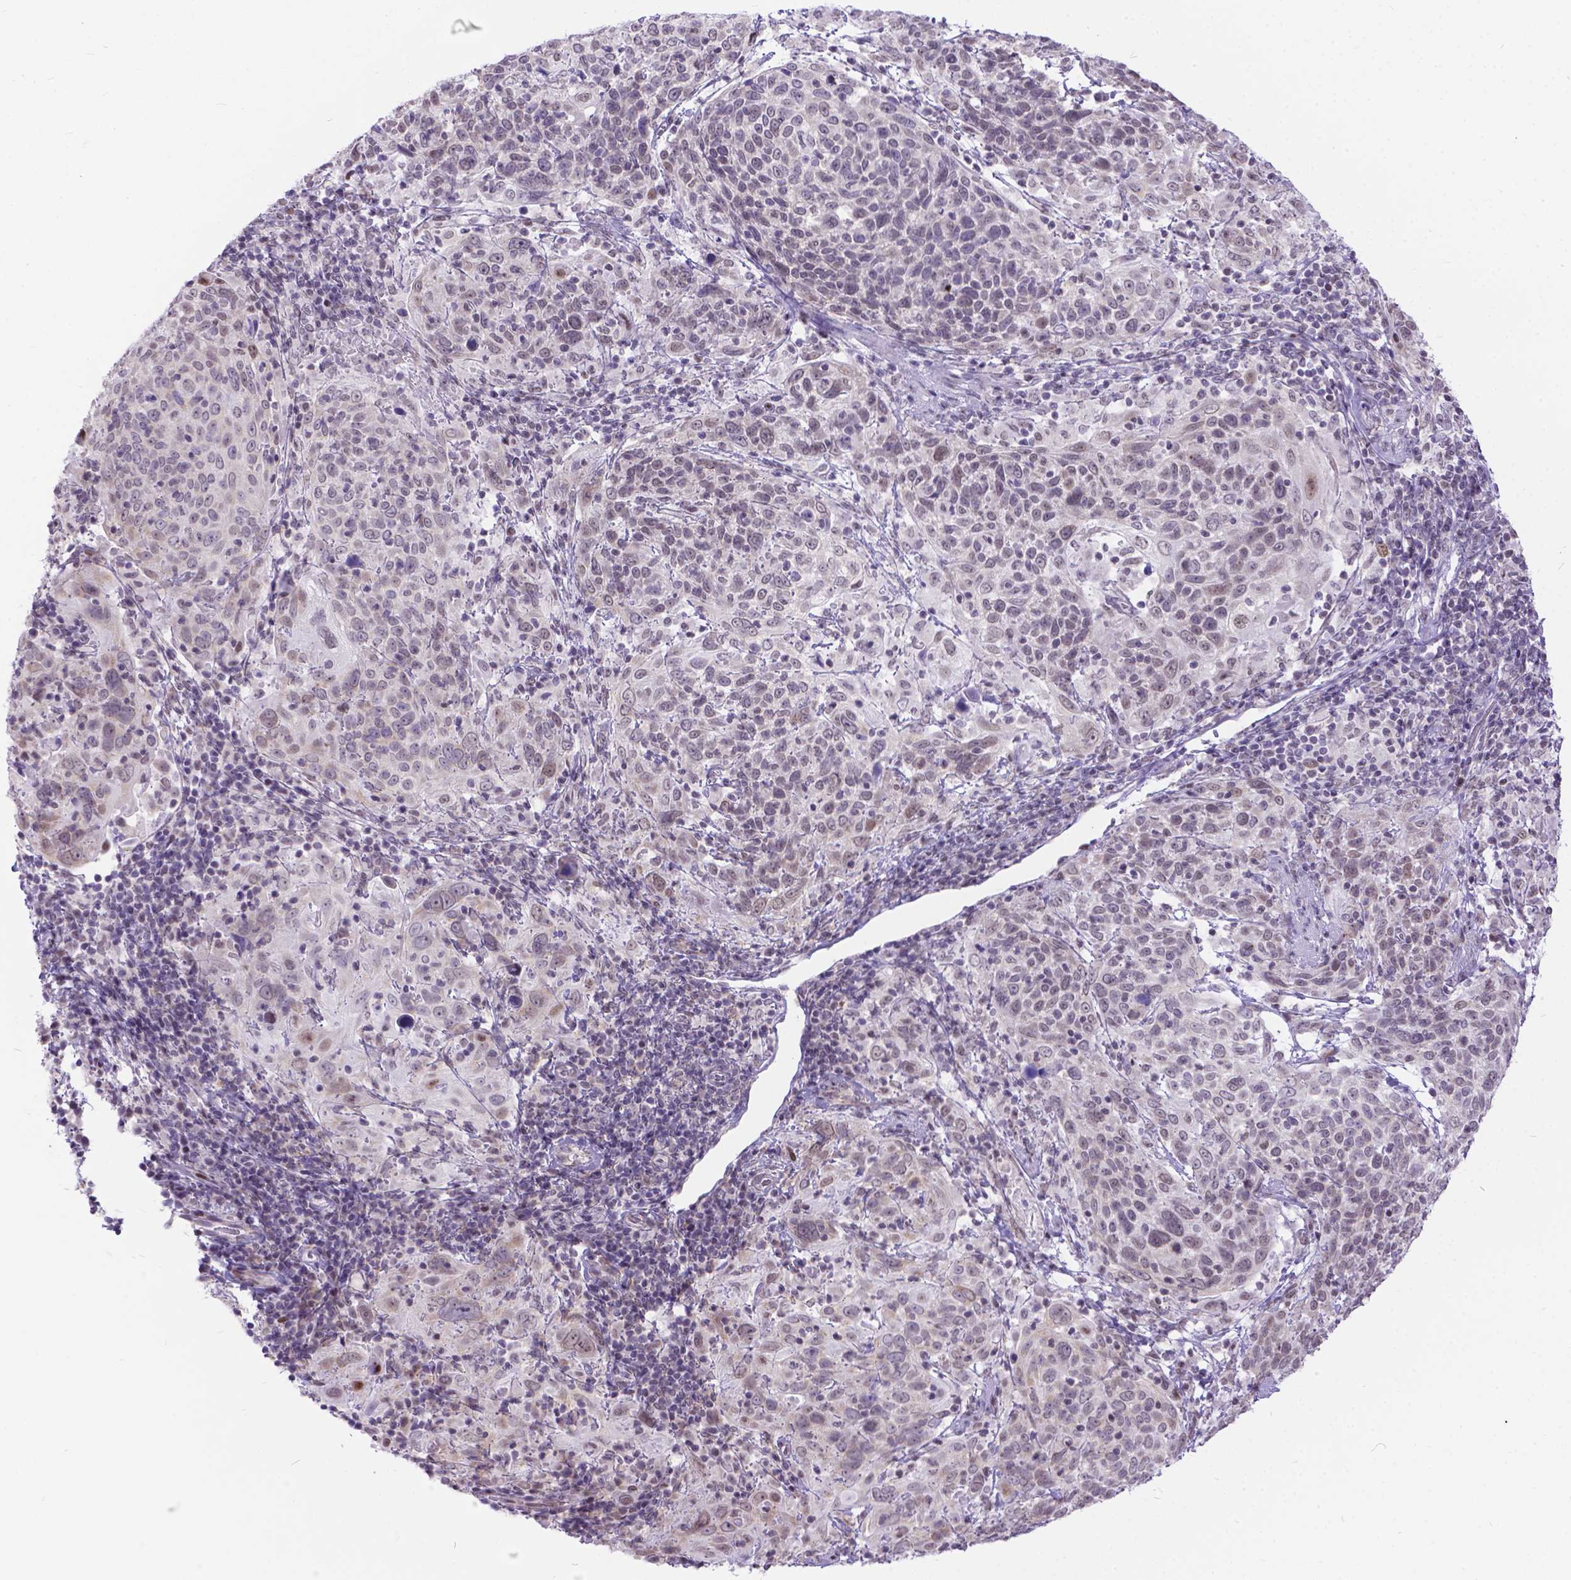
{"staining": {"intensity": "weak", "quantity": "<25%", "location": "nuclear"}, "tissue": "cervical cancer", "cell_type": "Tumor cells", "image_type": "cancer", "snomed": [{"axis": "morphology", "description": "Squamous cell carcinoma, NOS"}, {"axis": "topography", "description": "Cervix"}], "caption": "Immunohistochemical staining of human squamous cell carcinoma (cervical) reveals no significant expression in tumor cells. (DAB (3,3'-diaminobenzidine) immunohistochemistry visualized using brightfield microscopy, high magnification).", "gene": "FAM124B", "patient": {"sex": "female", "age": 61}}